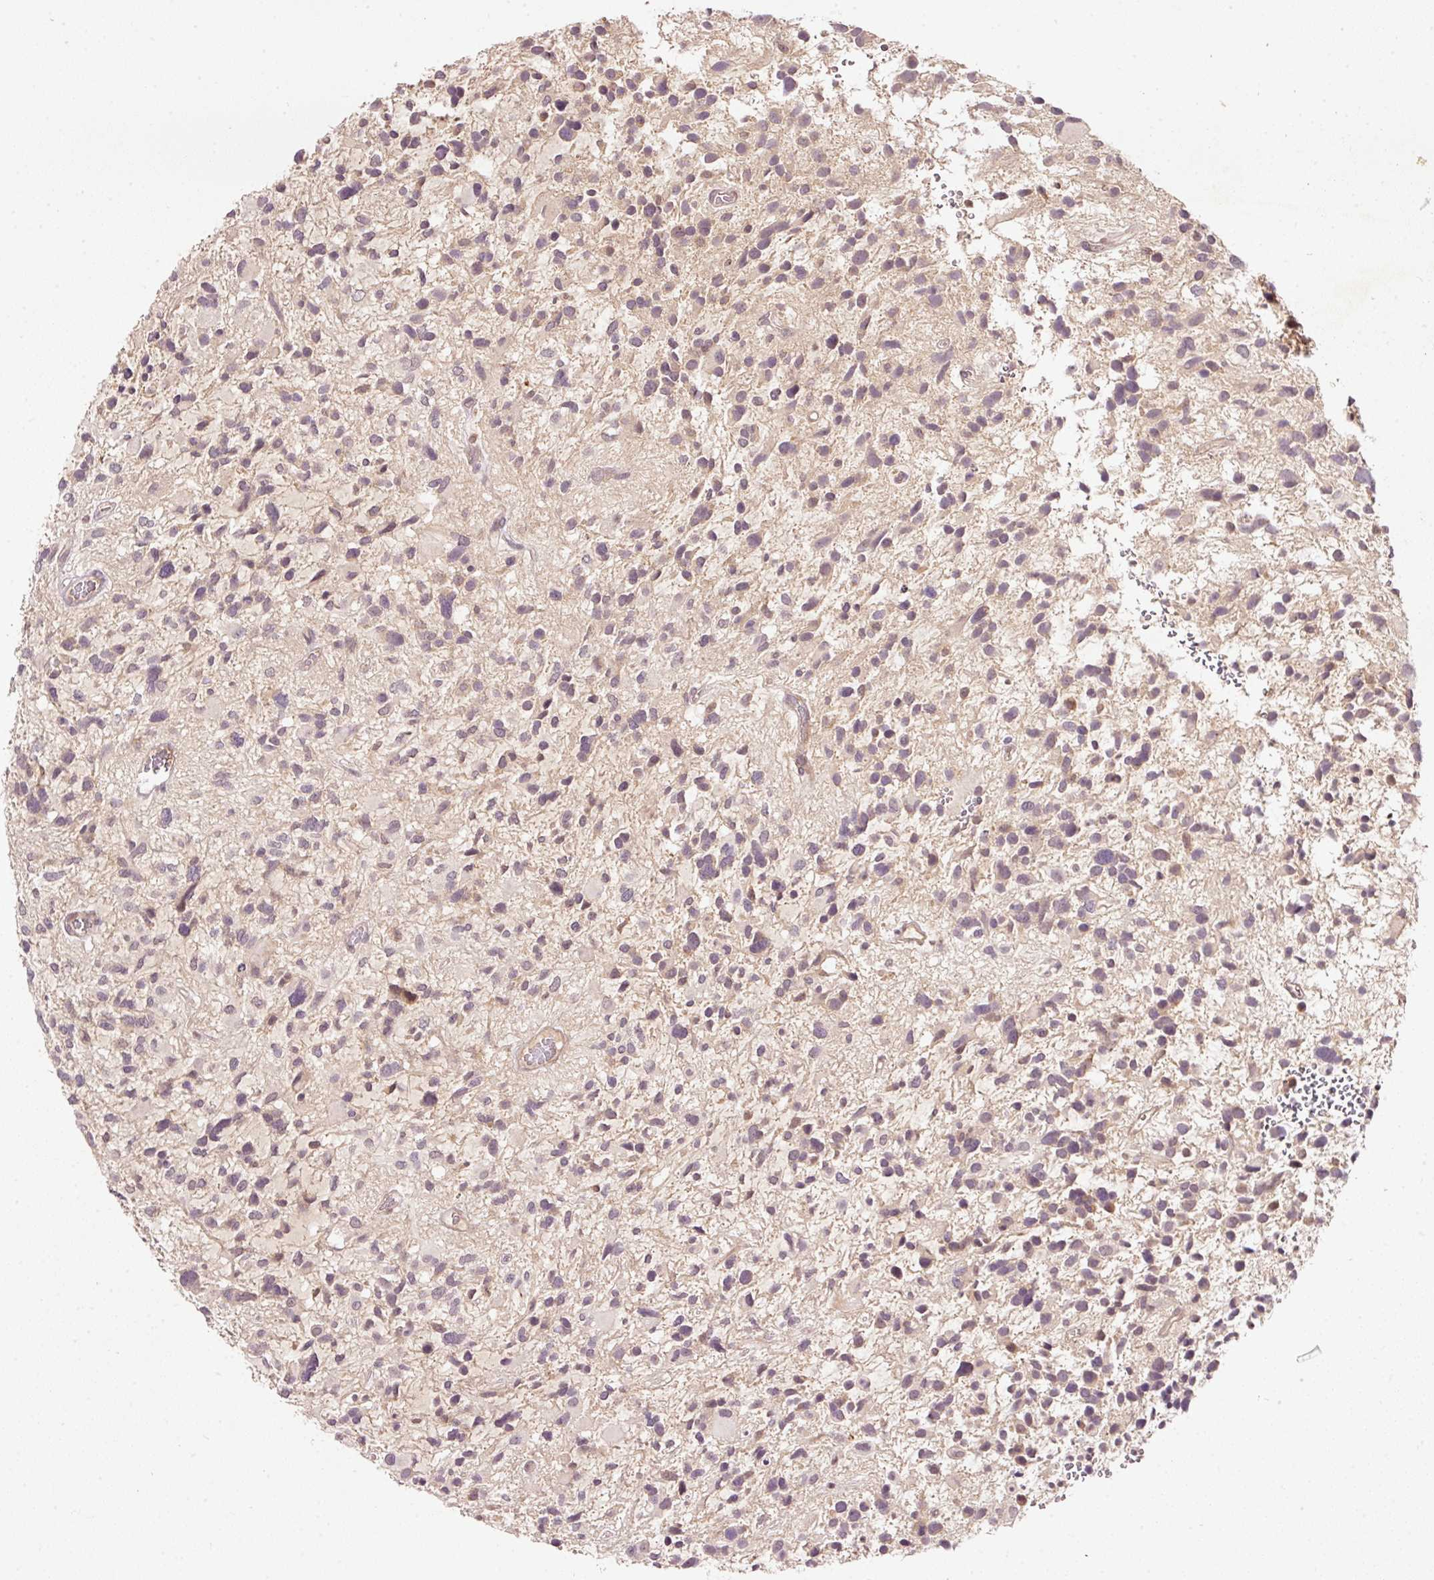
{"staining": {"intensity": "negative", "quantity": "none", "location": "none"}, "tissue": "glioma", "cell_type": "Tumor cells", "image_type": "cancer", "snomed": [{"axis": "morphology", "description": "Glioma, malignant, High grade"}, {"axis": "topography", "description": "Brain"}], "caption": "DAB immunohistochemical staining of human malignant glioma (high-grade) reveals no significant expression in tumor cells.", "gene": "PCDHB1", "patient": {"sex": "female", "age": 11}}